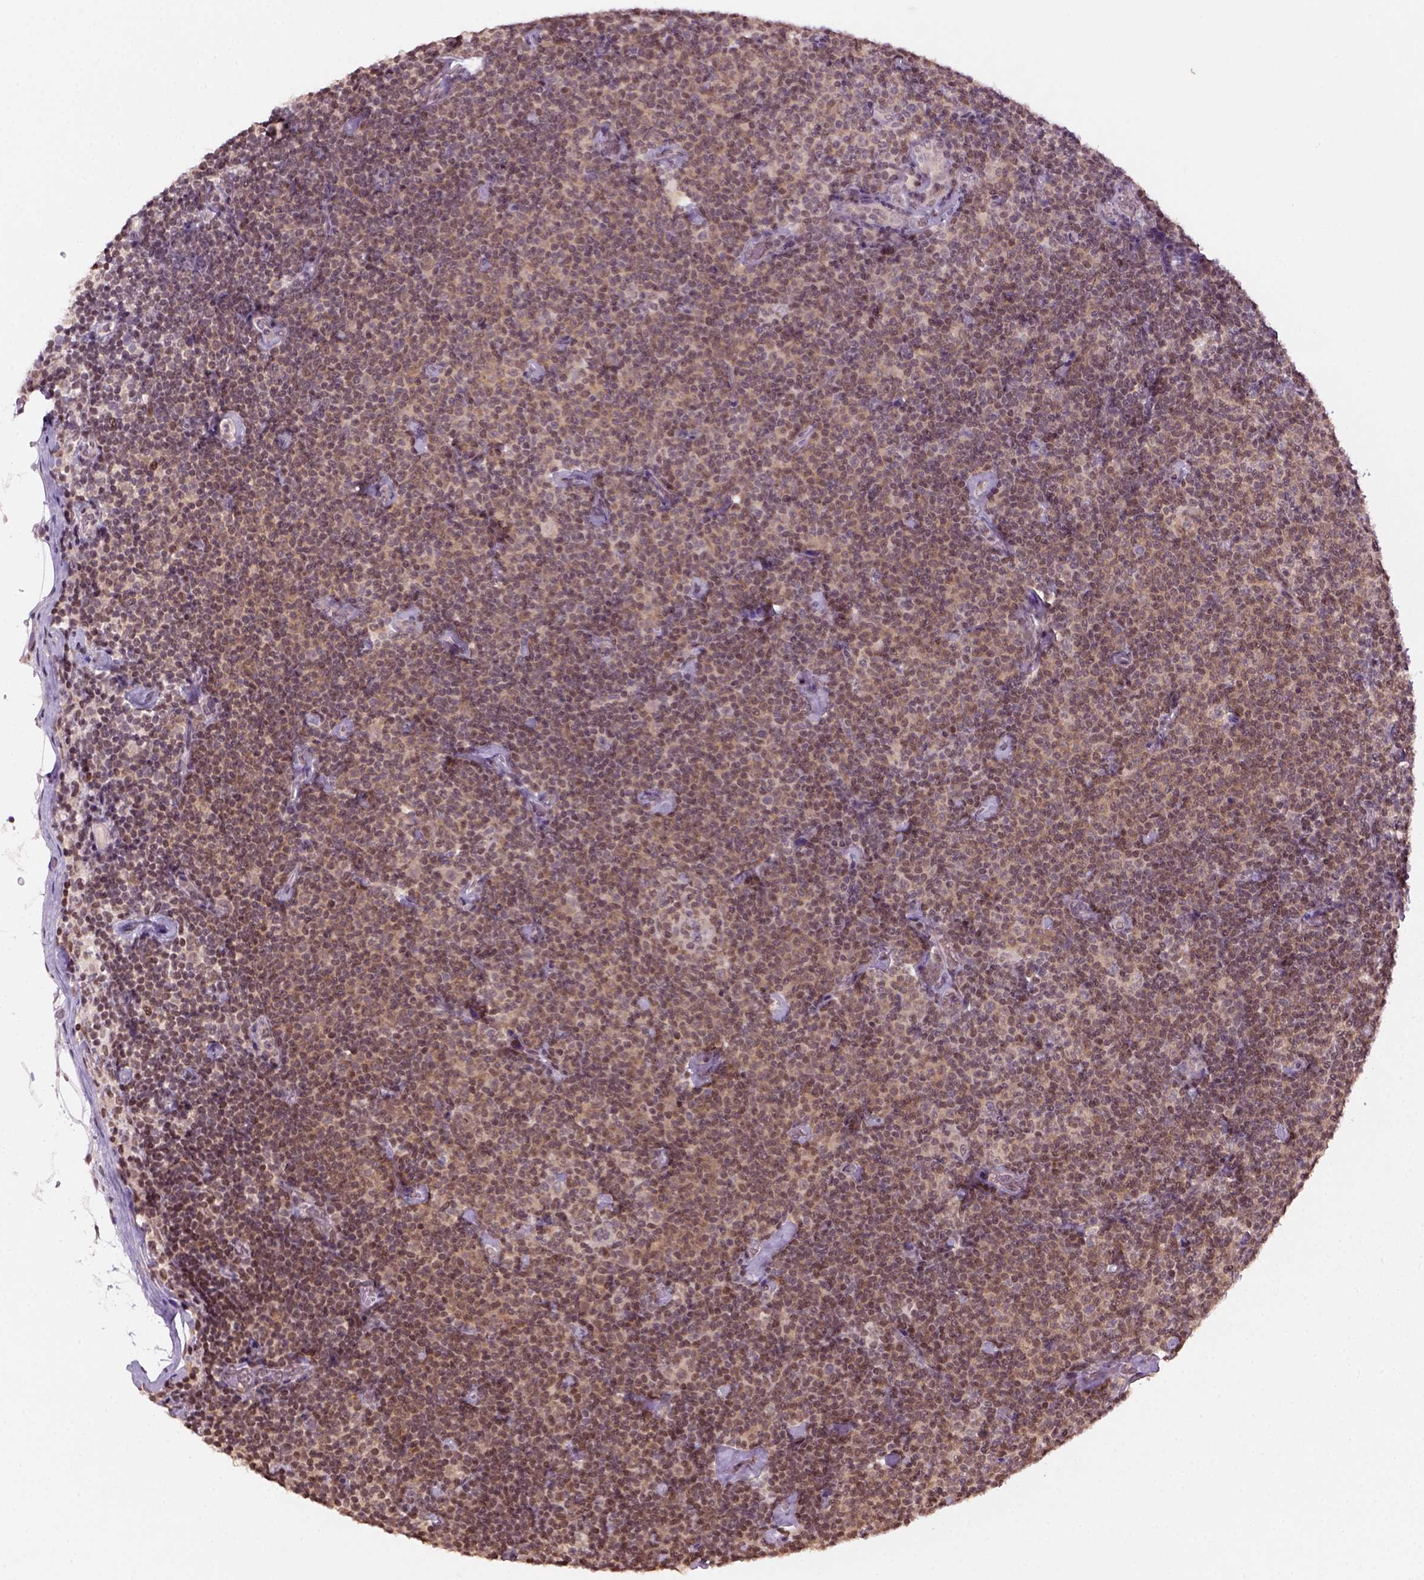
{"staining": {"intensity": "moderate", "quantity": ">75%", "location": "nuclear"}, "tissue": "lymphoma", "cell_type": "Tumor cells", "image_type": "cancer", "snomed": [{"axis": "morphology", "description": "Malignant lymphoma, non-Hodgkin's type, Low grade"}, {"axis": "topography", "description": "Lymph node"}], "caption": "Immunohistochemical staining of malignant lymphoma, non-Hodgkin's type (low-grade) shows medium levels of moderate nuclear staining in about >75% of tumor cells.", "gene": "GOT1", "patient": {"sex": "male", "age": 81}}